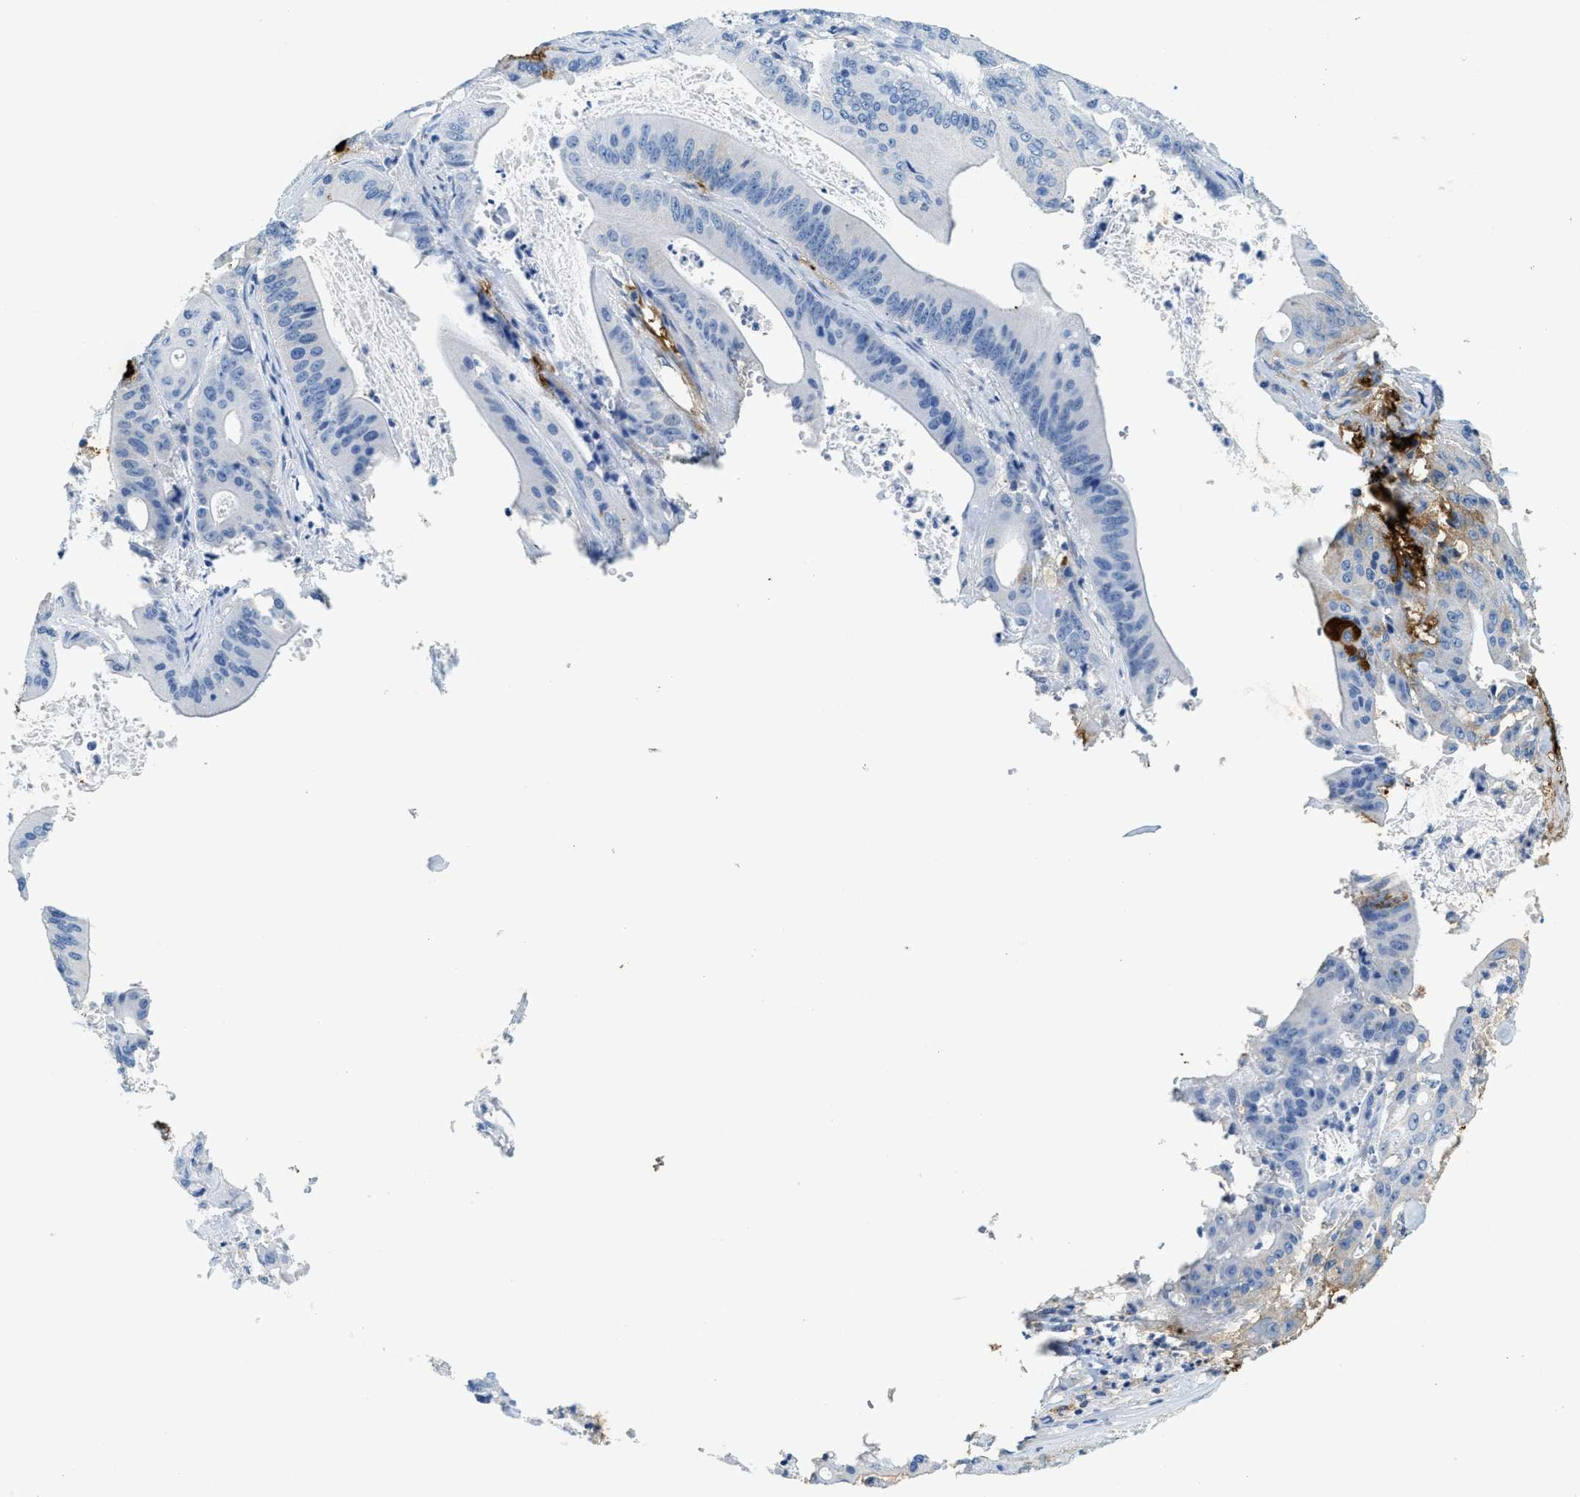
{"staining": {"intensity": "negative", "quantity": "none", "location": "none"}, "tissue": "pancreatic cancer", "cell_type": "Tumor cells", "image_type": "cancer", "snomed": [{"axis": "morphology", "description": "Normal tissue, NOS"}, {"axis": "topography", "description": "Lymph node"}], "caption": "Human pancreatic cancer stained for a protein using immunohistochemistry reveals no positivity in tumor cells.", "gene": "TPSAB1", "patient": {"sex": "male", "age": 62}}